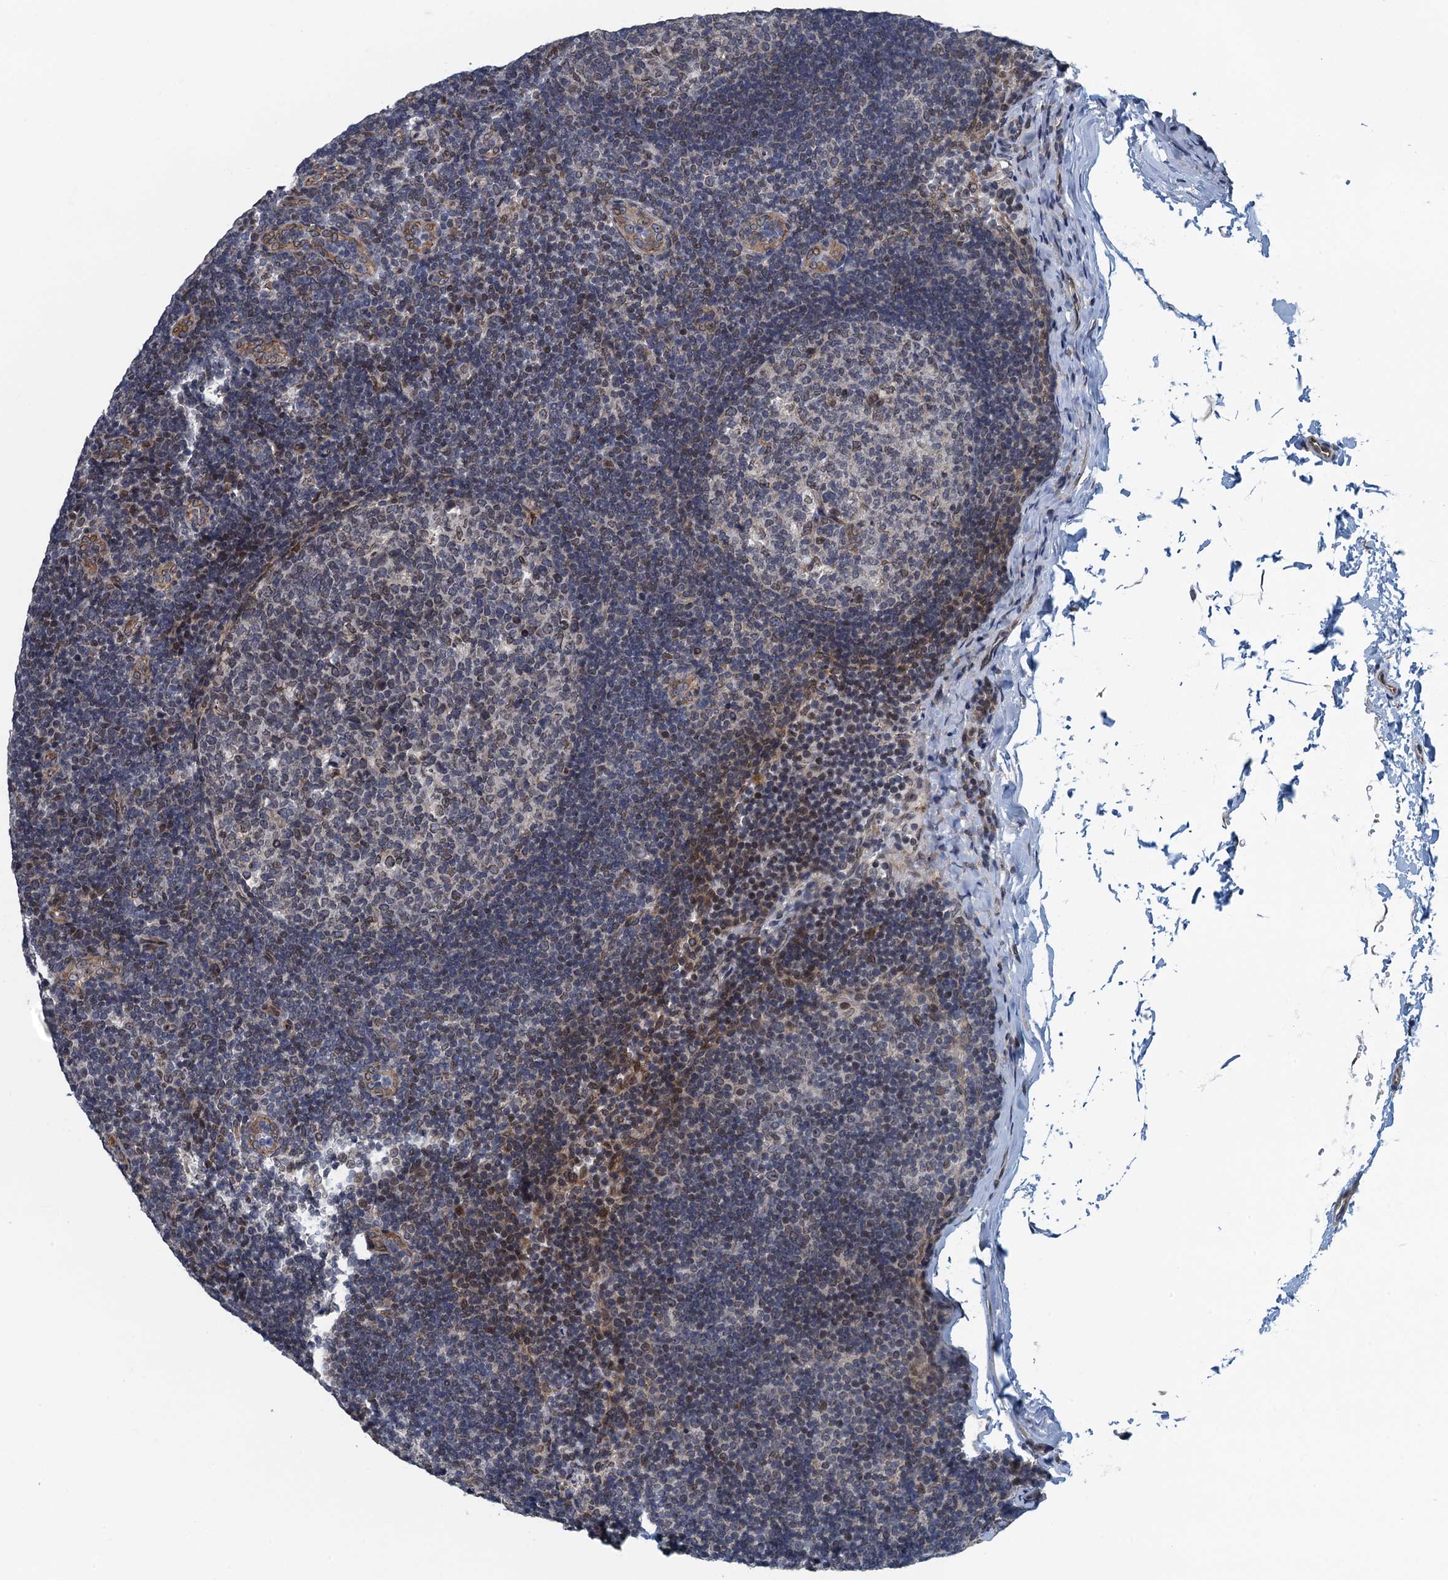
{"staining": {"intensity": "negative", "quantity": "none", "location": "none"}, "tissue": "lymph node", "cell_type": "Germinal center cells", "image_type": "normal", "snomed": [{"axis": "morphology", "description": "Normal tissue, NOS"}, {"axis": "topography", "description": "Lymph node"}], "caption": "The immunohistochemistry (IHC) micrograph has no significant positivity in germinal center cells of lymph node.", "gene": "CCDC34", "patient": {"sex": "female", "age": 22}}